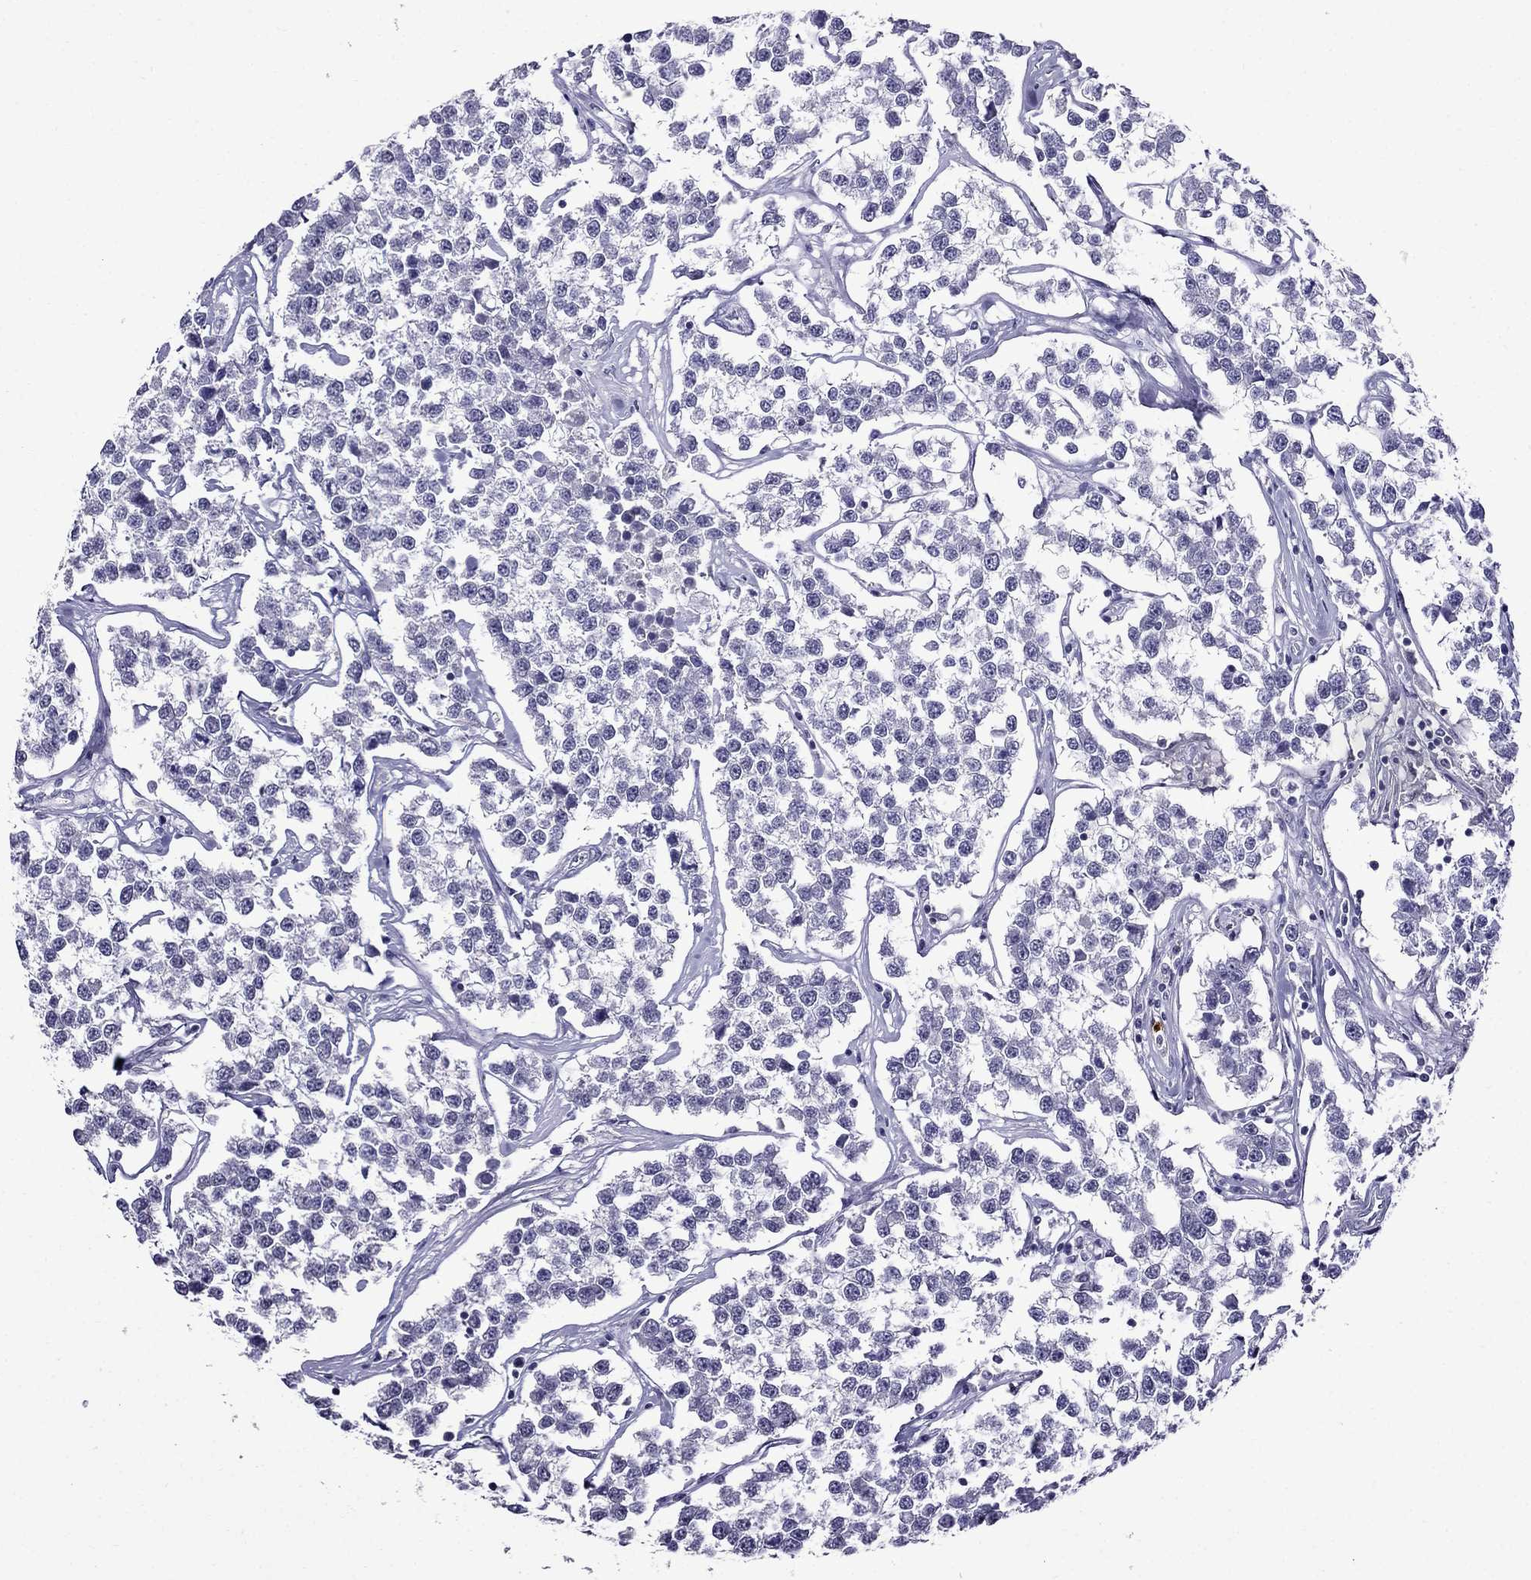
{"staining": {"intensity": "negative", "quantity": "none", "location": "none"}, "tissue": "testis cancer", "cell_type": "Tumor cells", "image_type": "cancer", "snomed": [{"axis": "morphology", "description": "Seminoma, NOS"}, {"axis": "topography", "description": "Testis"}], "caption": "This is an immunohistochemistry micrograph of seminoma (testis). There is no expression in tumor cells.", "gene": "OLFM4", "patient": {"sex": "male", "age": 59}}